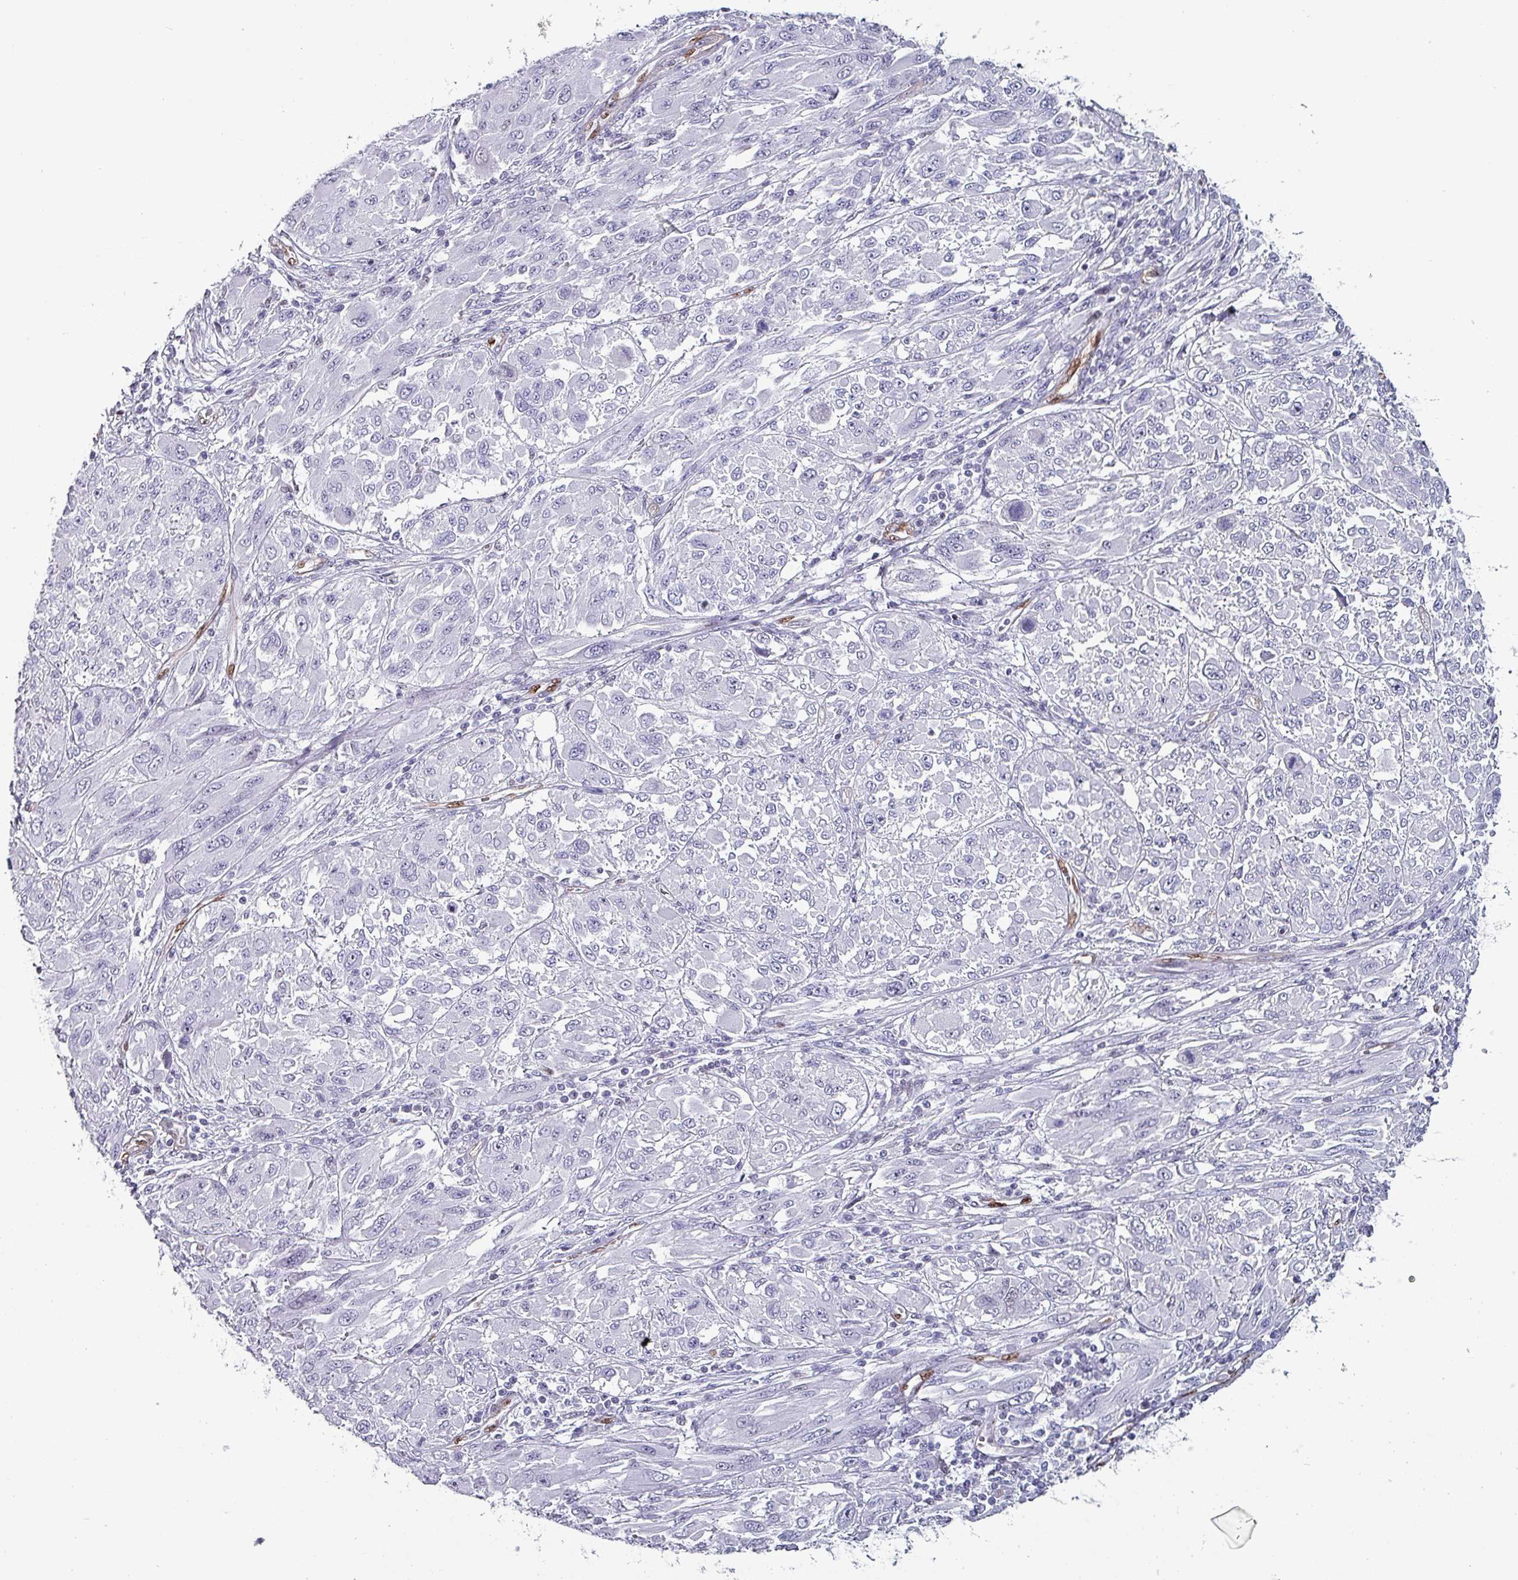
{"staining": {"intensity": "negative", "quantity": "none", "location": "none"}, "tissue": "melanoma", "cell_type": "Tumor cells", "image_type": "cancer", "snomed": [{"axis": "morphology", "description": "Malignant melanoma, NOS"}, {"axis": "topography", "description": "Skin"}], "caption": "An immunohistochemistry (IHC) micrograph of melanoma is shown. There is no staining in tumor cells of melanoma. (DAB (3,3'-diaminobenzidine) IHC visualized using brightfield microscopy, high magnification).", "gene": "ZNF816-ZNF321P", "patient": {"sex": "female", "age": 91}}